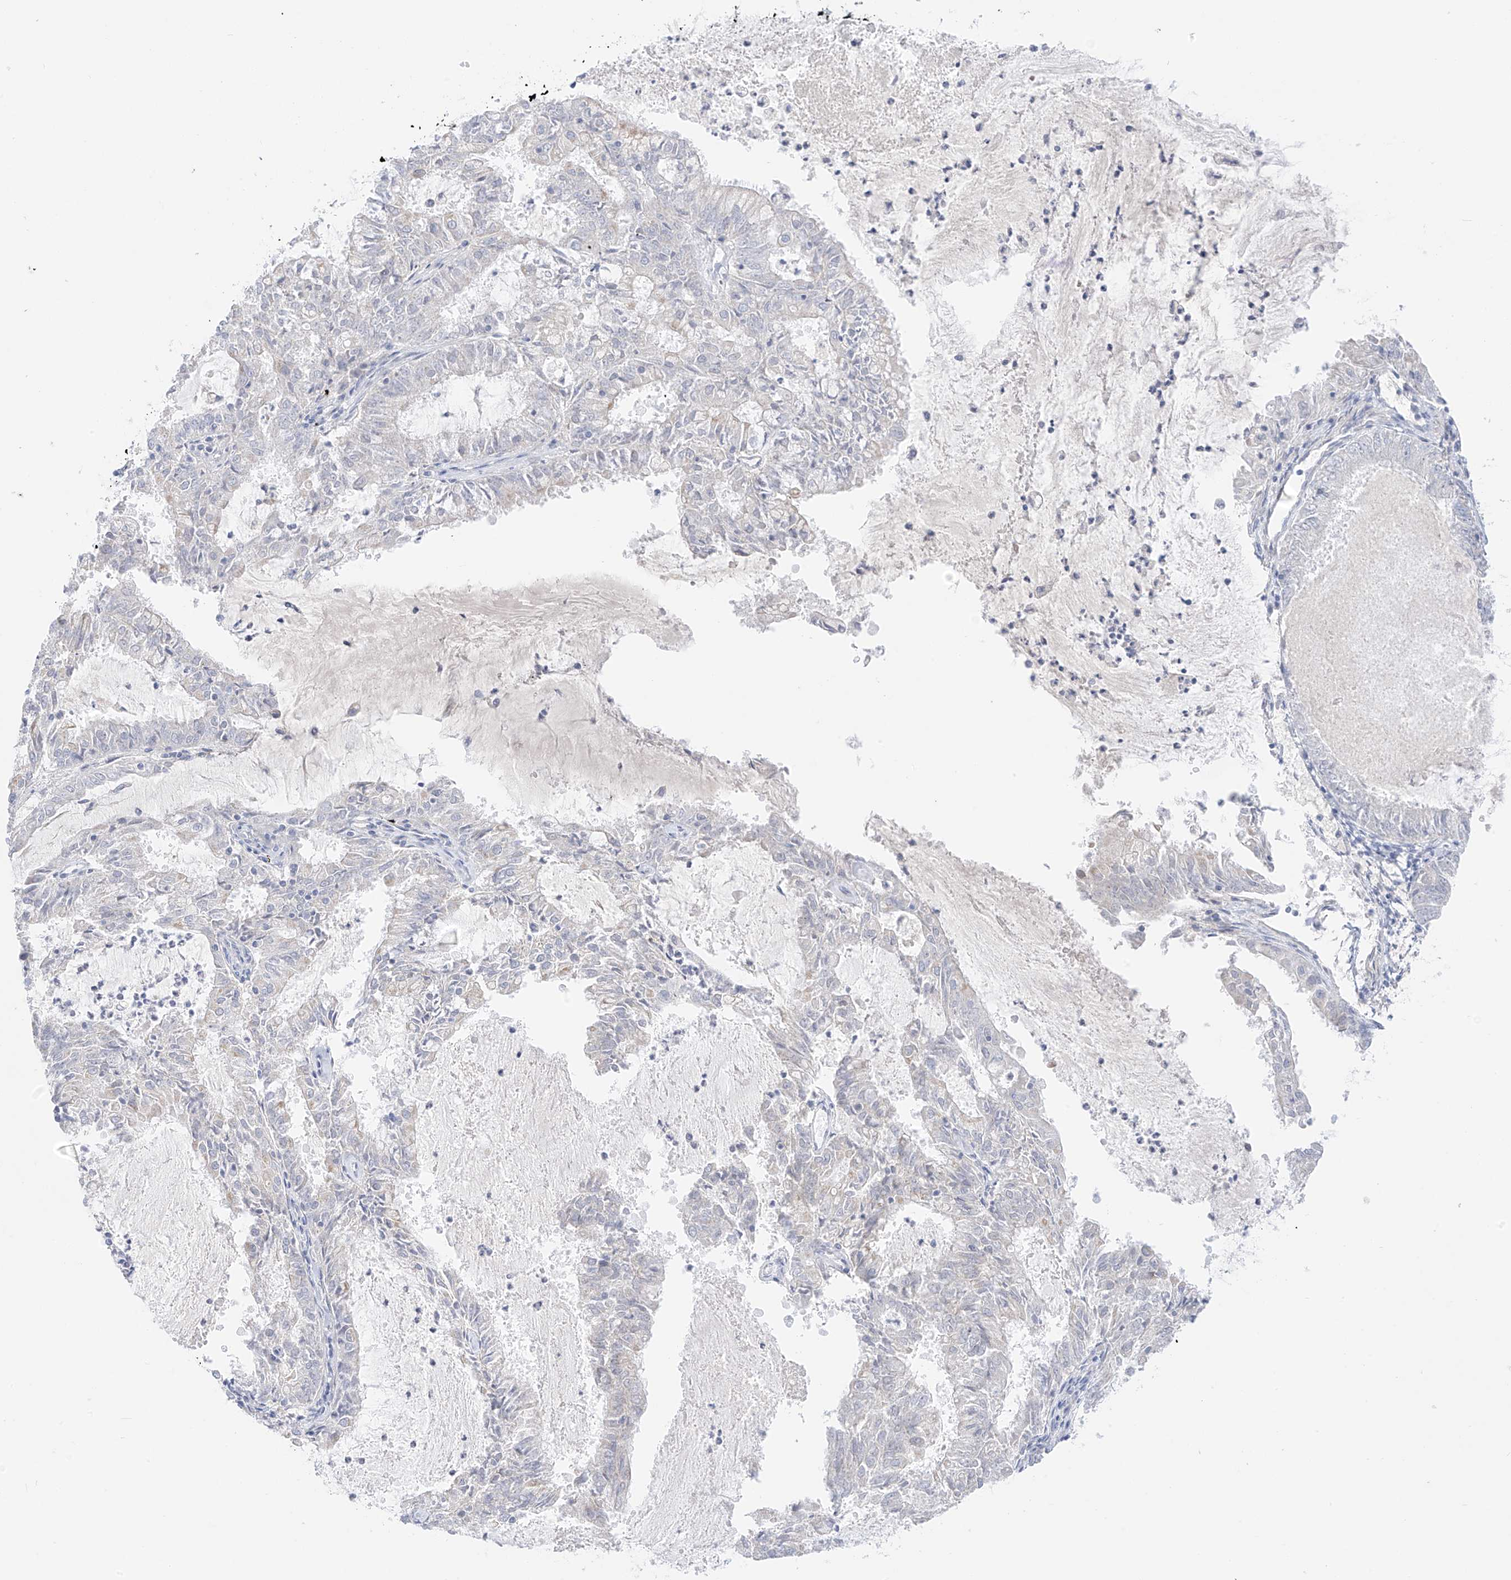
{"staining": {"intensity": "negative", "quantity": "none", "location": "none"}, "tissue": "endometrial cancer", "cell_type": "Tumor cells", "image_type": "cancer", "snomed": [{"axis": "morphology", "description": "Adenocarcinoma, NOS"}, {"axis": "topography", "description": "Endometrium"}], "caption": "An IHC photomicrograph of endometrial cancer (adenocarcinoma) is shown. There is no staining in tumor cells of endometrial cancer (adenocarcinoma).", "gene": "ST3GAL5", "patient": {"sex": "female", "age": 57}}